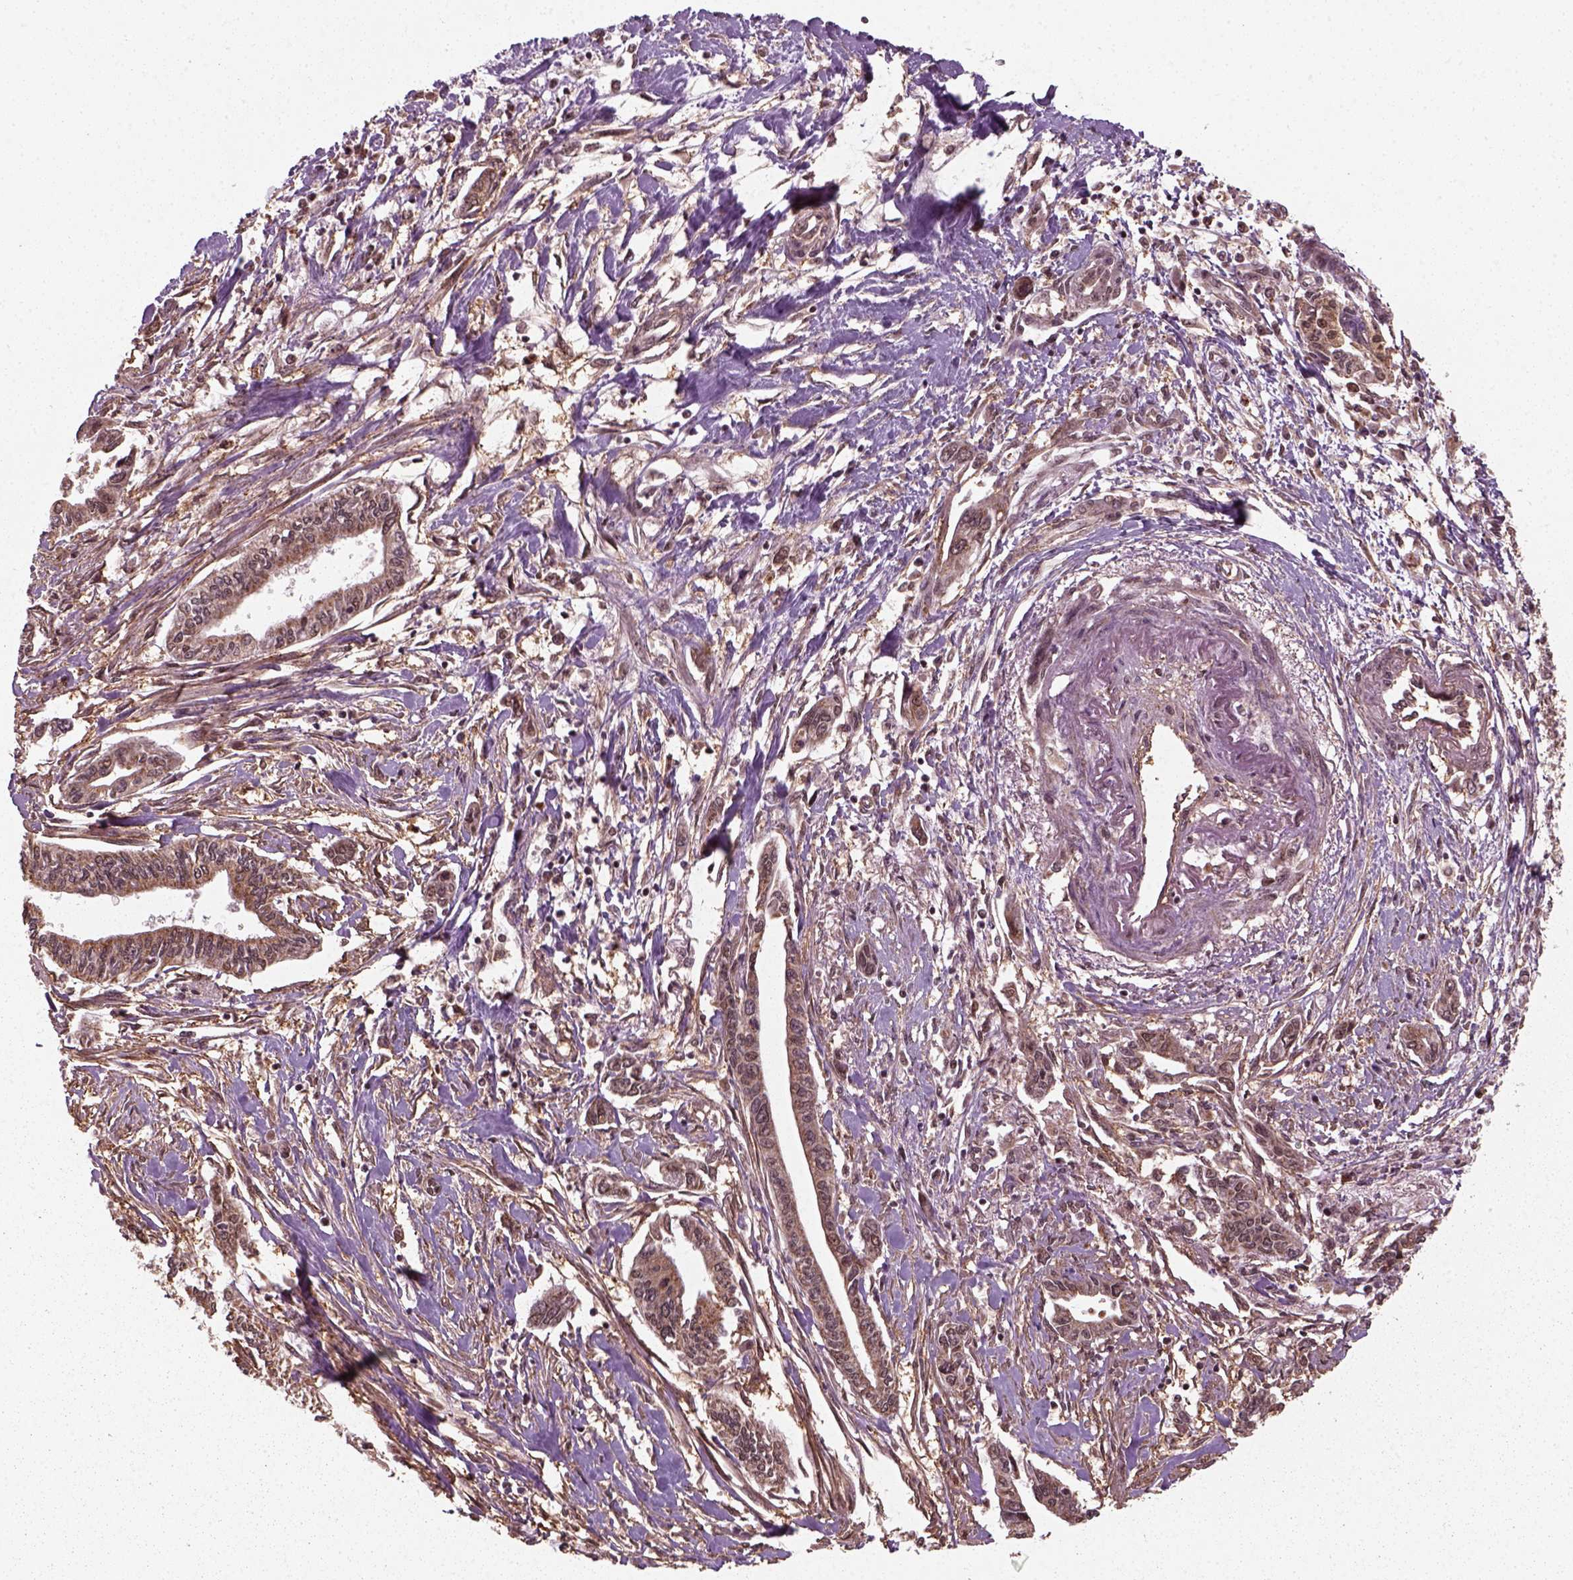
{"staining": {"intensity": "strong", "quantity": ">75%", "location": "cytoplasmic/membranous"}, "tissue": "pancreatic cancer", "cell_type": "Tumor cells", "image_type": "cancer", "snomed": [{"axis": "morphology", "description": "Adenocarcinoma, NOS"}, {"axis": "topography", "description": "Pancreas"}], "caption": "This is a photomicrograph of immunohistochemistry staining of pancreatic cancer (adenocarcinoma), which shows strong positivity in the cytoplasmic/membranous of tumor cells.", "gene": "NUDT9", "patient": {"sex": "male", "age": 60}}